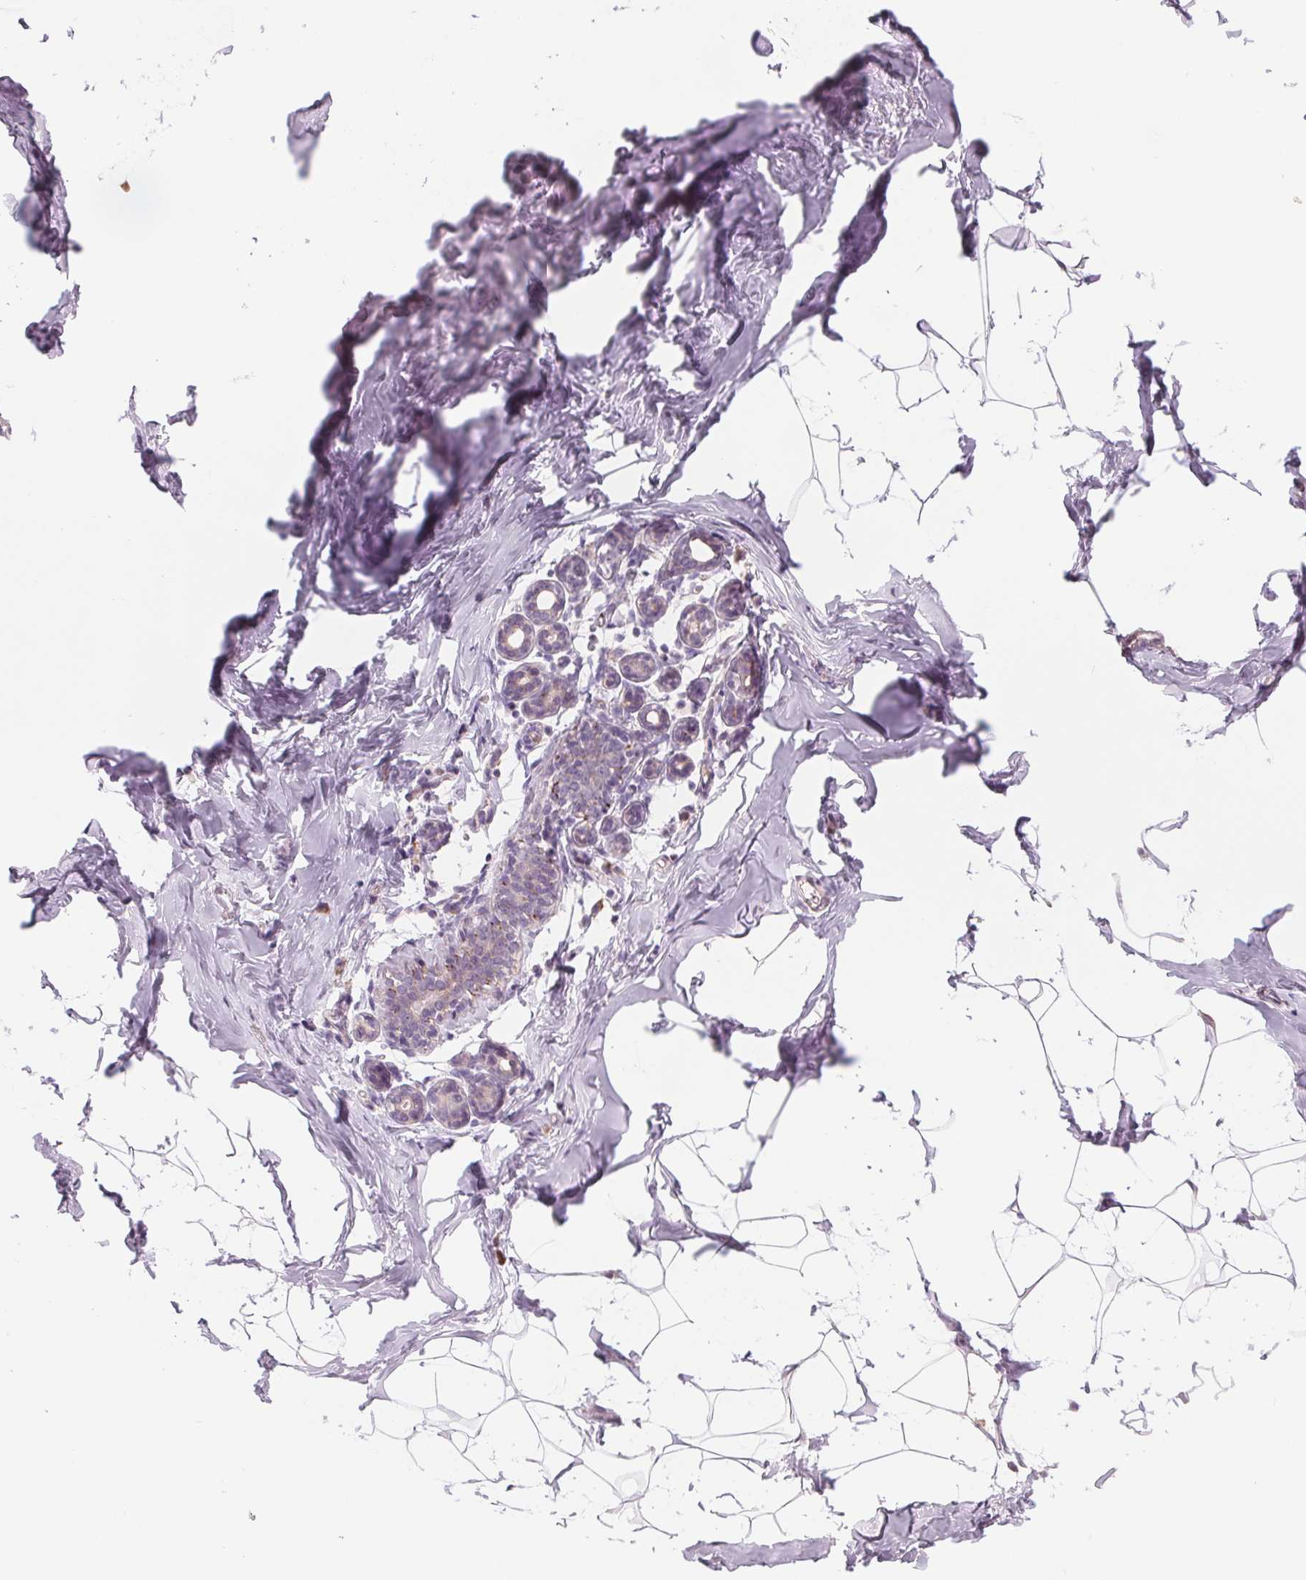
{"staining": {"intensity": "moderate", "quantity": "<25%", "location": "cytoplasmic/membranous"}, "tissue": "breast", "cell_type": "Adipocytes", "image_type": "normal", "snomed": [{"axis": "morphology", "description": "Normal tissue, NOS"}, {"axis": "topography", "description": "Breast"}], "caption": "Protein staining of normal breast displays moderate cytoplasmic/membranous staining in approximately <25% of adipocytes.", "gene": "SAMD5", "patient": {"sex": "female", "age": 32}}